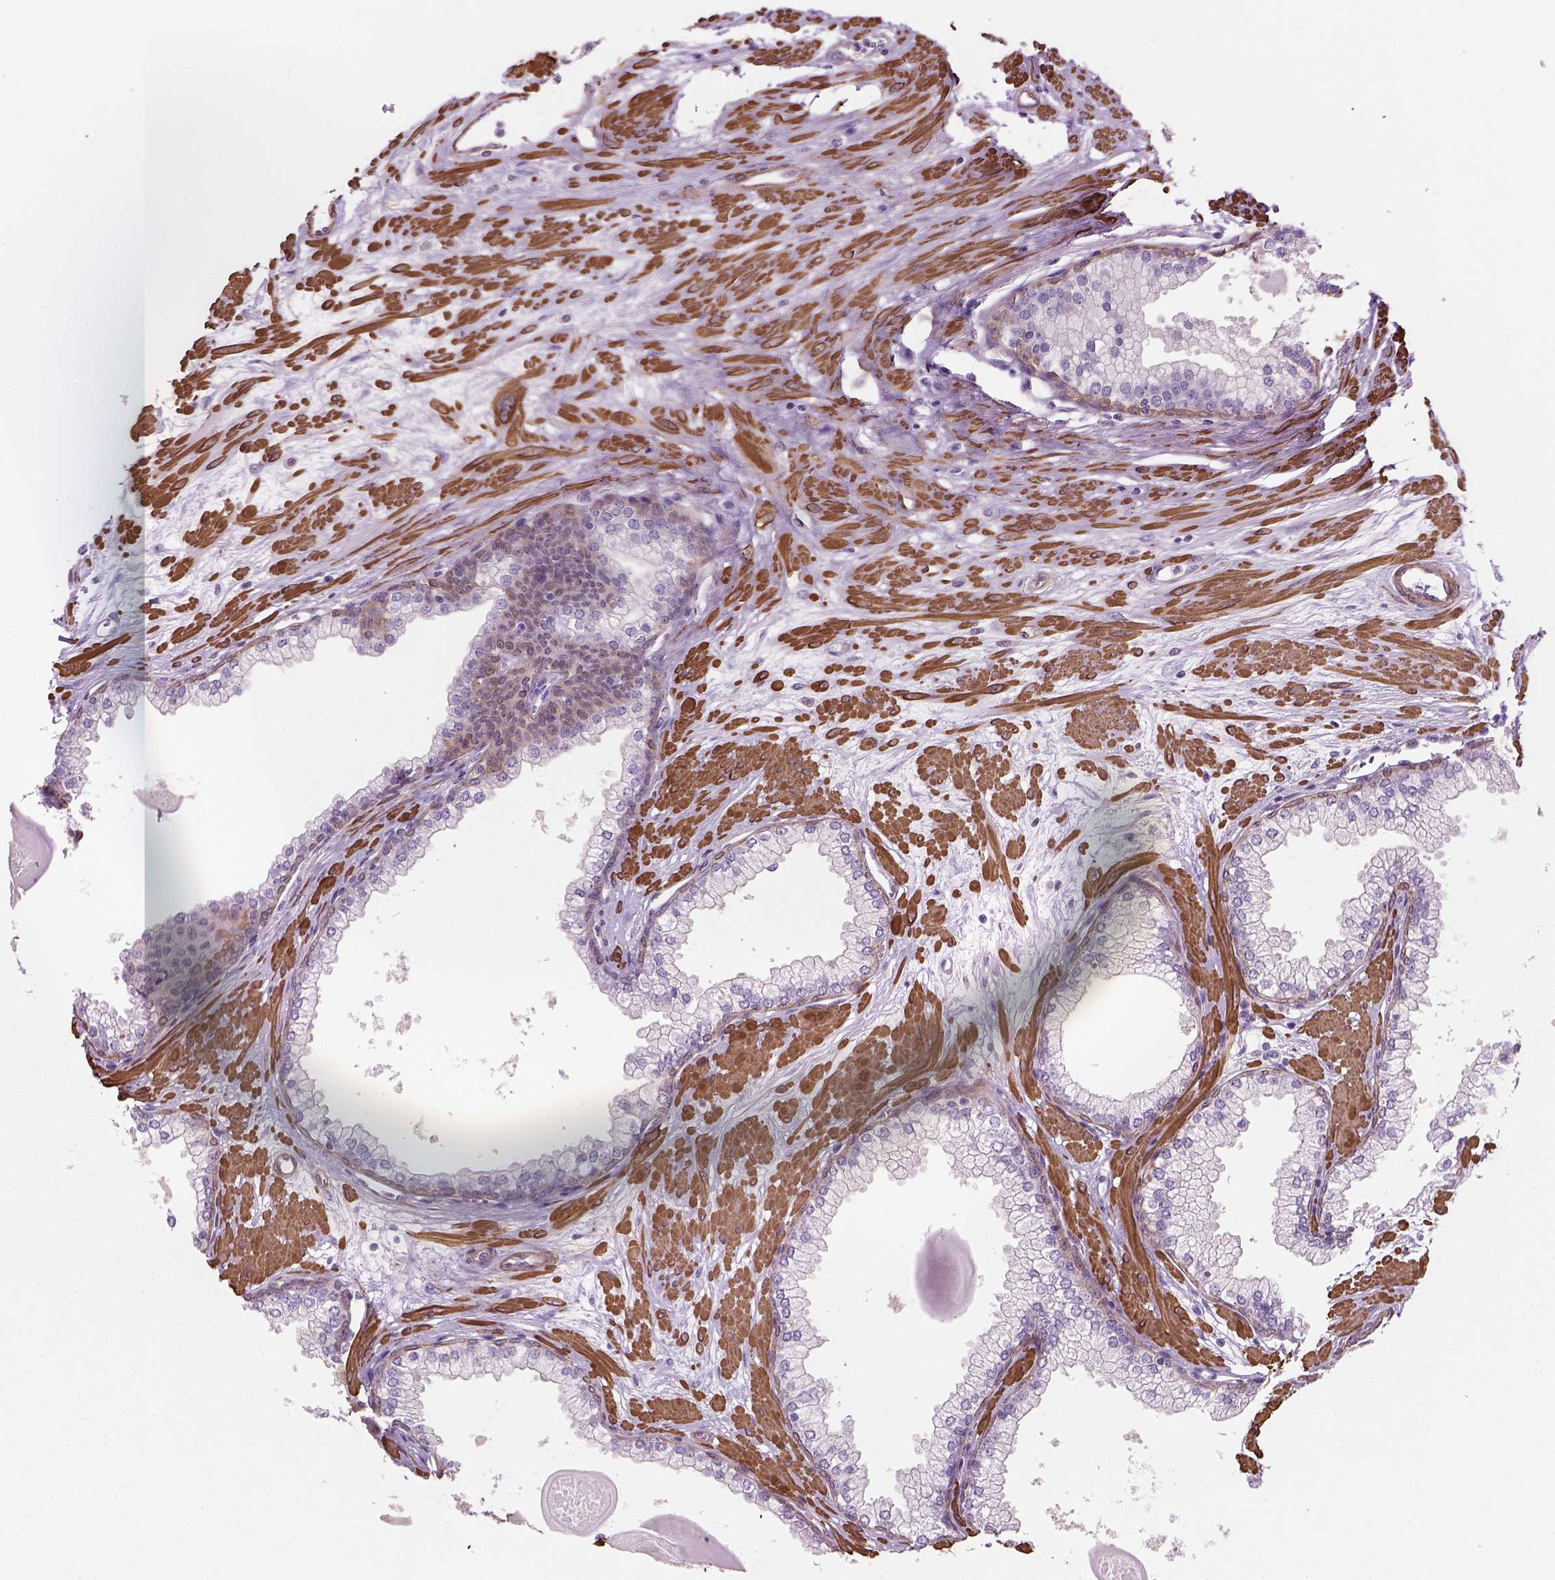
{"staining": {"intensity": "weak", "quantity": "25%-75%", "location": "nuclear"}, "tissue": "prostate", "cell_type": "Glandular cells", "image_type": "normal", "snomed": [{"axis": "morphology", "description": "Normal tissue, NOS"}, {"axis": "topography", "description": "Prostate"}, {"axis": "topography", "description": "Peripheral nerve tissue"}], "caption": "Immunohistochemistry (IHC) (DAB) staining of normal human prostate shows weak nuclear protein positivity in approximately 25%-75% of glandular cells.", "gene": "RRS1", "patient": {"sex": "male", "age": 61}}